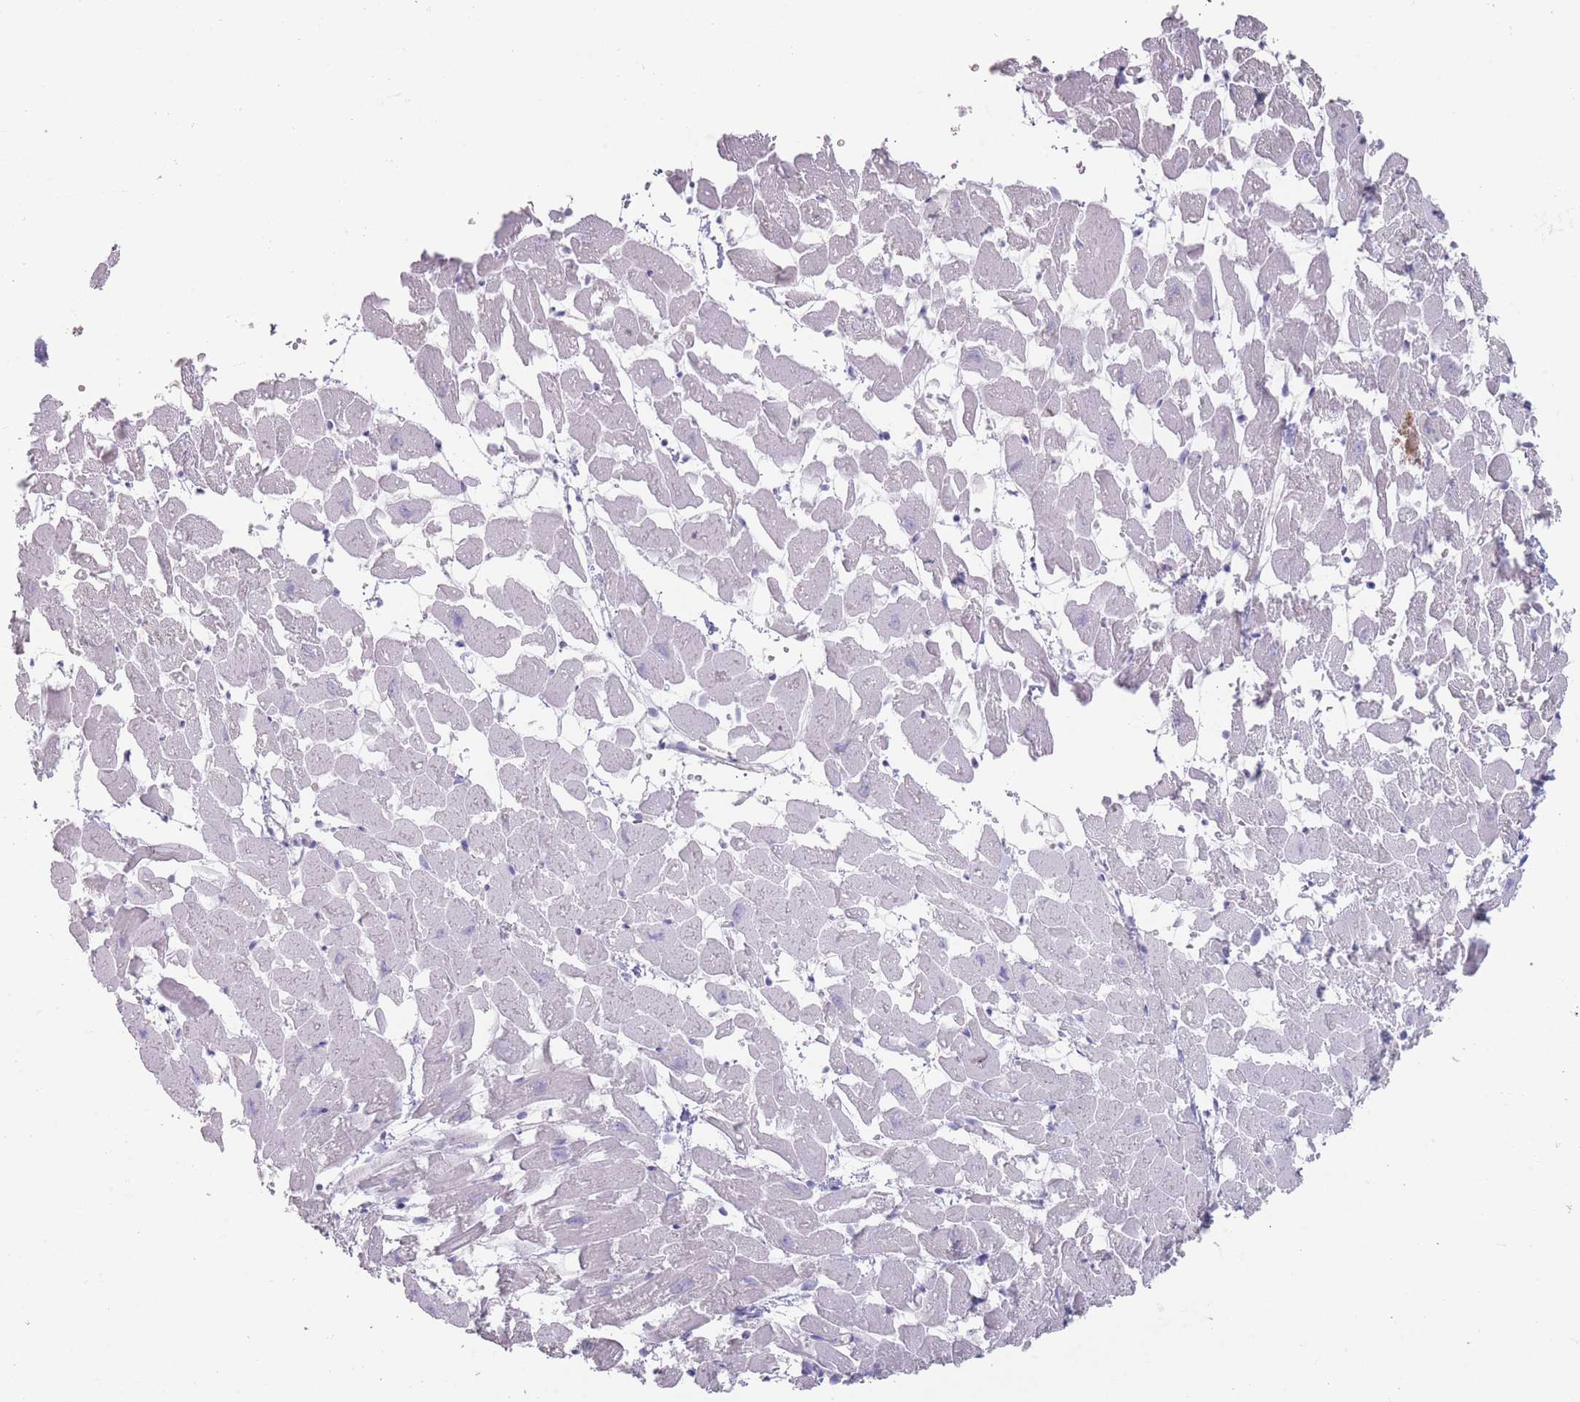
{"staining": {"intensity": "negative", "quantity": "none", "location": "none"}, "tissue": "heart muscle", "cell_type": "Cardiomyocytes", "image_type": "normal", "snomed": [{"axis": "morphology", "description": "Normal tissue, NOS"}, {"axis": "topography", "description": "Heart"}], "caption": "Immunohistochemical staining of normal heart muscle shows no significant staining in cardiomyocytes.", "gene": "RHBG", "patient": {"sex": "female", "age": 64}}